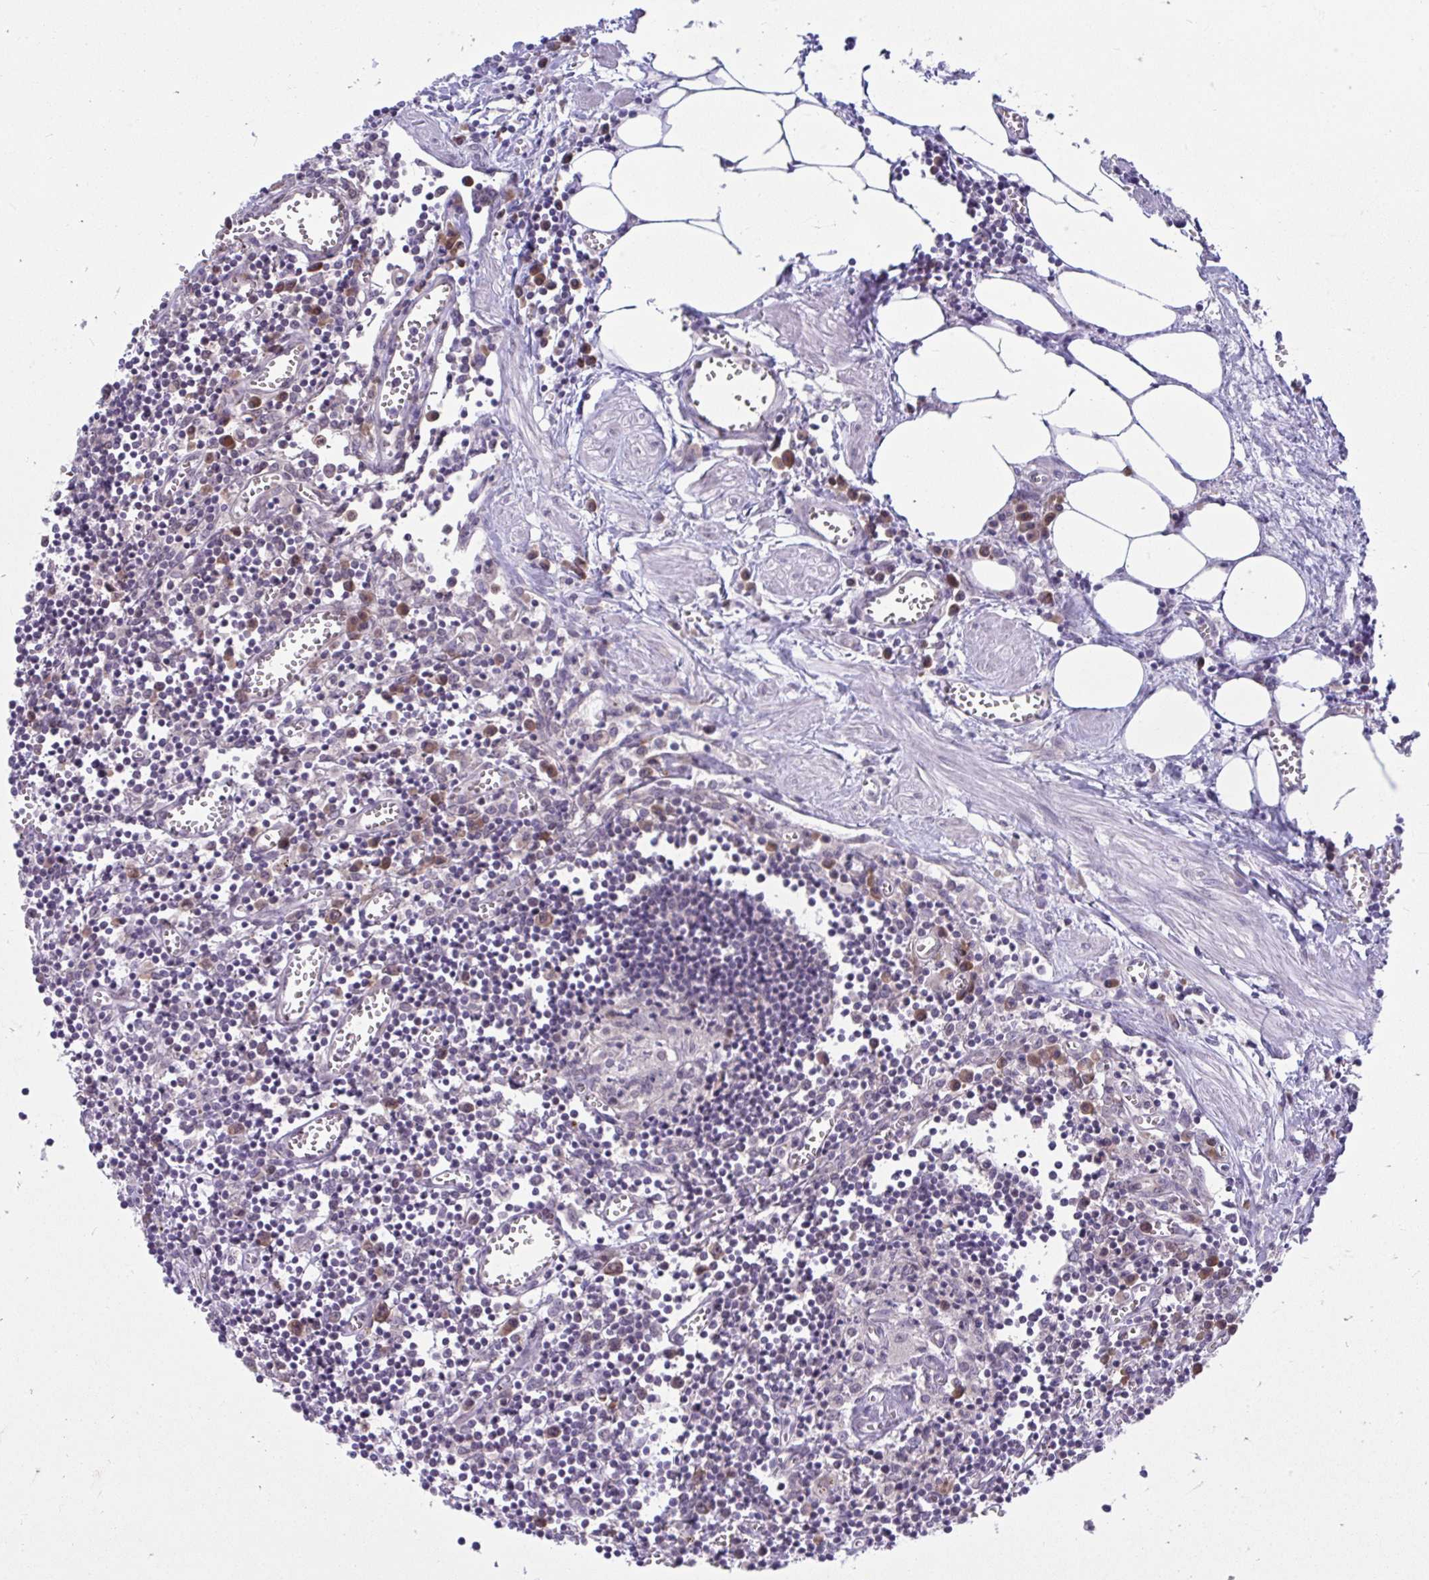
{"staining": {"intensity": "moderate", "quantity": "<25%", "location": "cytoplasmic/membranous"}, "tissue": "lymph node", "cell_type": "Germinal center cells", "image_type": "normal", "snomed": [{"axis": "morphology", "description": "Normal tissue, NOS"}, {"axis": "topography", "description": "Lymph node"}], "caption": "Immunohistochemistry (IHC) image of normal lymph node stained for a protein (brown), which demonstrates low levels of moderate cytoplasmic/membranous expression in approximately <25% of germinal center cells.", "gene": "SELENON", "patient": {"sex": "male", "age": 66}}